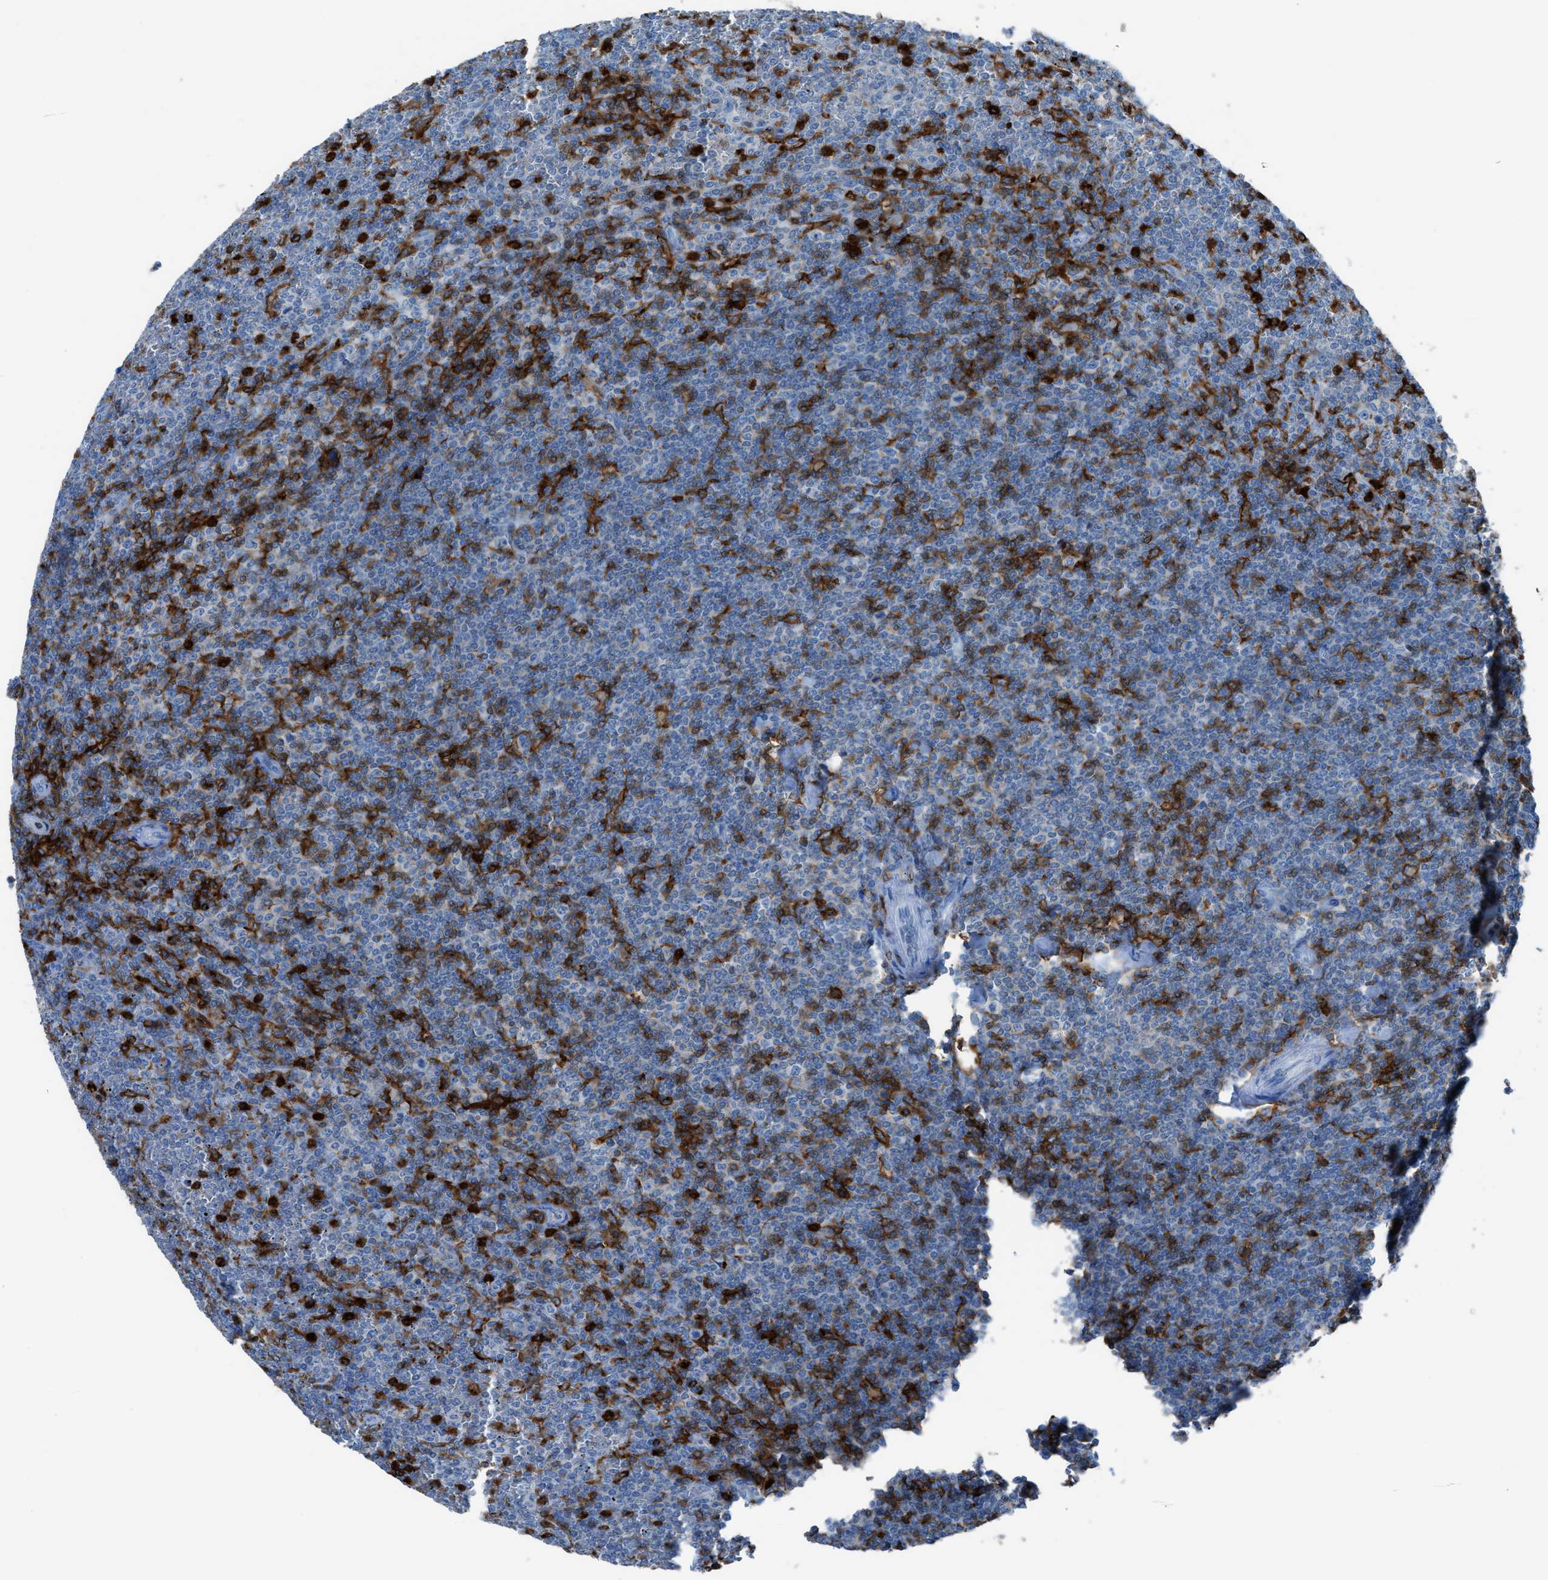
{"staining": {"intensity": "negative", "quantity": "none", "location": "none"}, "tissue": "lymphoma", "cell_type": "Tumor cells", "image_type": "cancer", "snomed": [{"axis": "morphology", "description": "Malignant lymphoma, non-Hodgkin's type, Low grade"}, {"axis": "topography", "description": "Spleen"}], "caption": "Protein analysis of lymphoma demonstrates no significant positivity in tumor cells. Nuclei are stained in blue.", "gene": "ITGB2", "patient": {"sex": "female", "age": 19}}